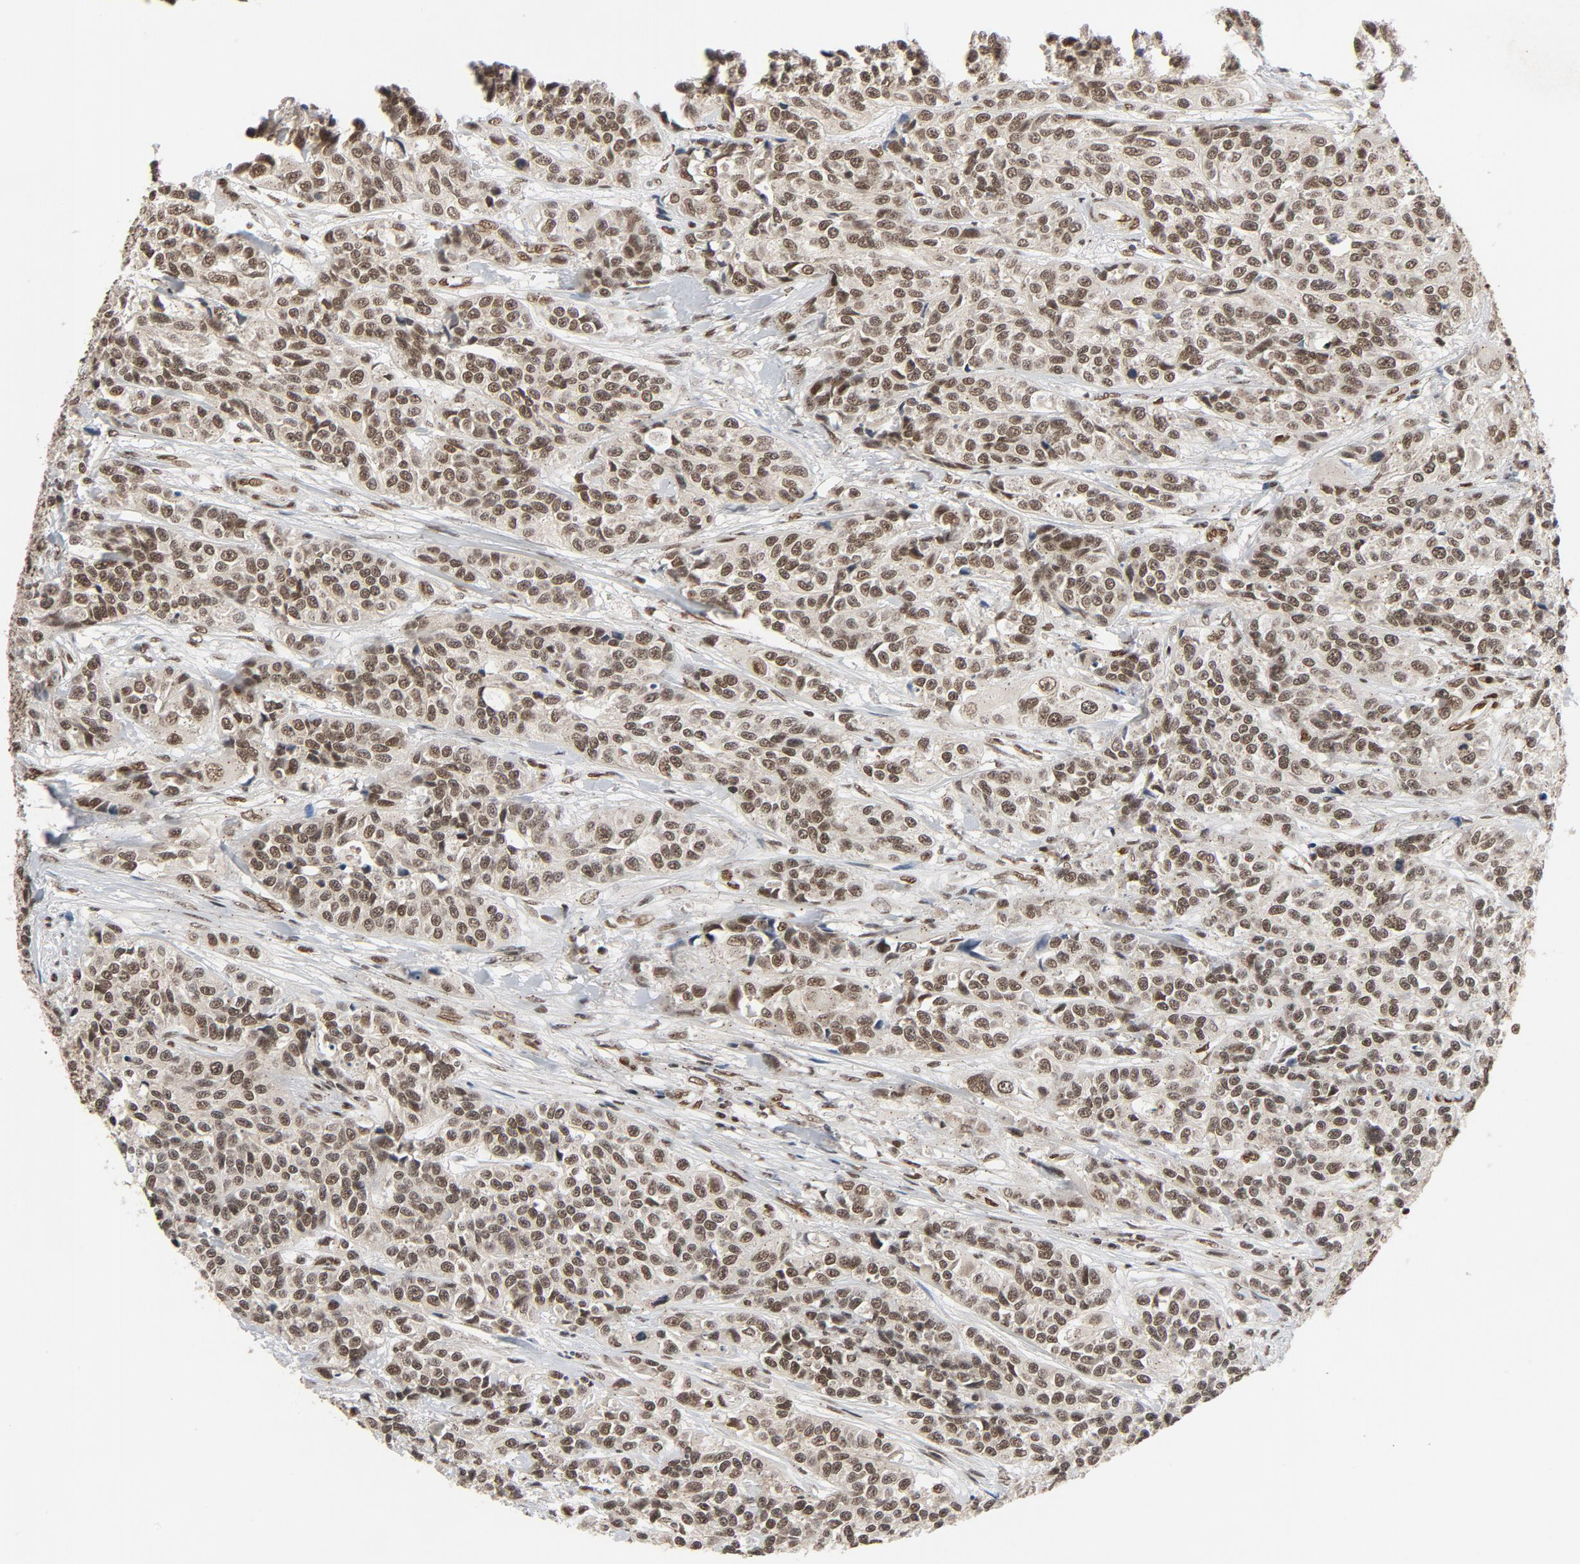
{"staining": {"intensity": "moderate", "quantity": ">75%", "location": "nuclear"}, "tissue": "urothelial cancer", "cell_type": "Tumor cells", "image_type": "cancer", "snomed": [{"axis": "morphology", "description": "Urothelial carcinoma, High grade"}, {"axis": "topography", "description": "Urinary bladder"}], "caption": "Protein staining exhibits moderate nuclear positivity in approximately >75% of tumor cells in high-grade urothelial carcinoma. The protein of interest is stained brown, and the nuclei are stained in blue (DAB IHC with brightfield microscopy, high magnification).", "gene": "SMARCD1", "patient": {"sex": "female", "age": 81}}